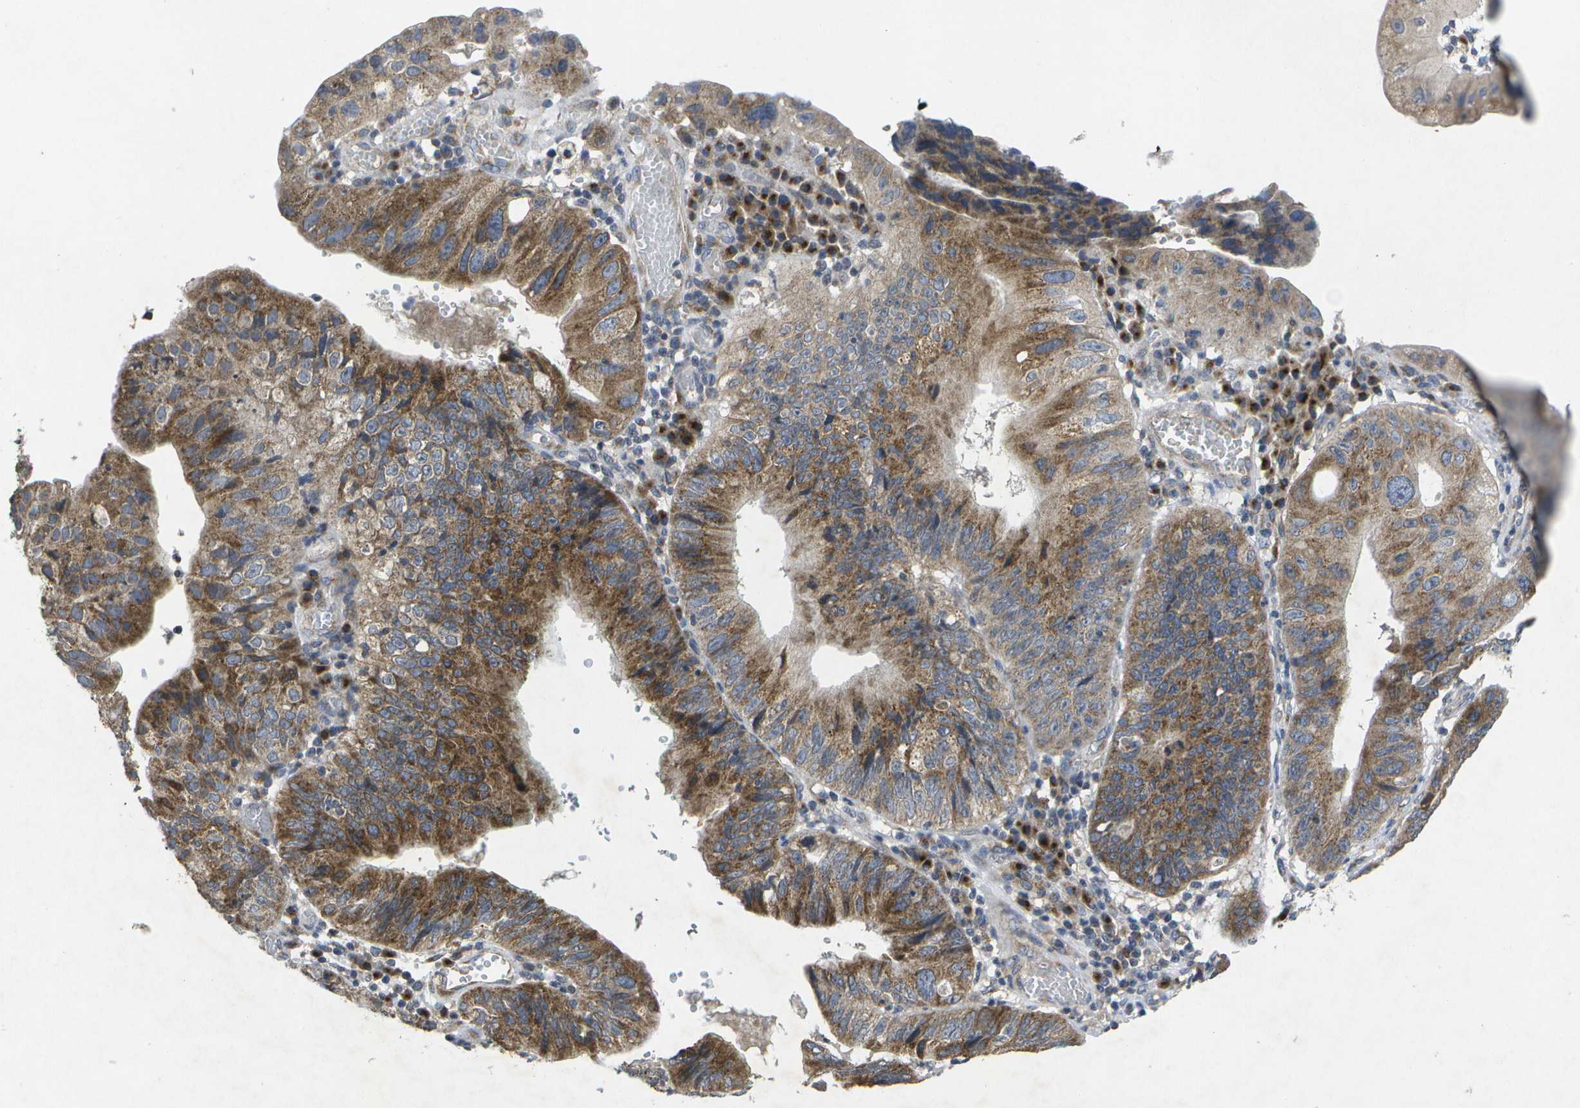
{"staining": {"intensity": "moderate", "quantity": ">75%", "location": "cytoplasmic/membranous"}, "tissue": "stomach cancer", "cell_type": "Tumor cells", "image_type": "cancer", "snomed": [{"axis": "morphology", "description": "Adenocarcinoma, NOS"}, {"axis": "topography", "description": "Stomach"}], "caption": "Immunohistochemistry staining of stomach cancer, which displays medium levels of moderate cytoplasmic/membranous staining in about >75% of tumor cells indicating moderate cytoplasmic/membranous protein expression. The staining was performed using DAB (3,3'-diaminobenzidine) (brown) for protein detection and nuclei were counterstained in hematoxylin (blue).", "gene": "KDELR1", "patient": {"sex": "male", "age": 59}}